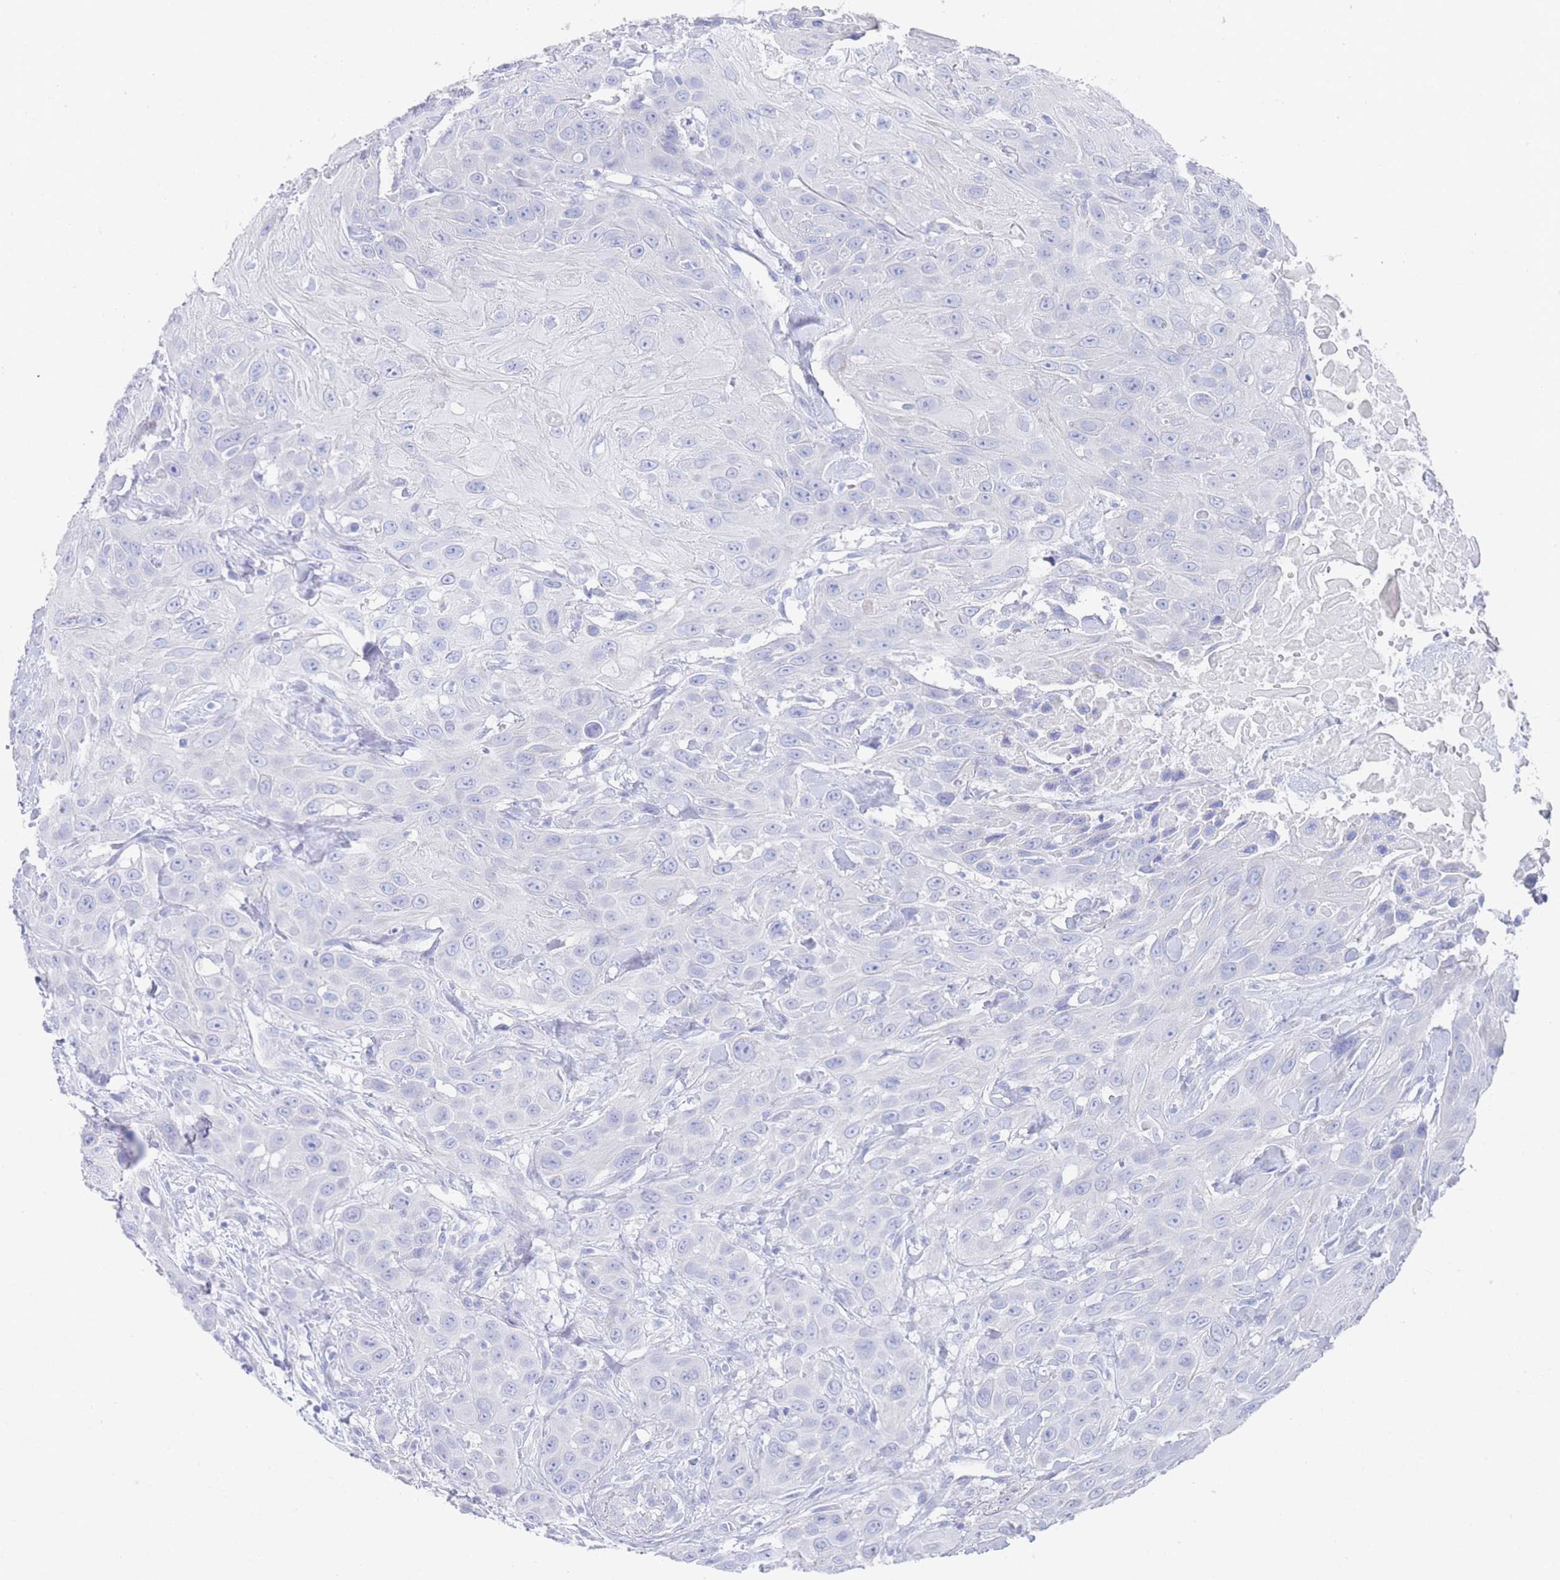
{"staining": {"intensity": "negative", "quantity": "none", "location": "none"}, "tissue": "head and neck cancer", "cell_type": "Tumor cells", "image_type": "cancer", "snomed": [{"axis": "morphology", "description": "Squamous cell carcinoma, NOS"}, {"axis": "topography", "description": "Head-Neck"}], "caption": "This is a photomicrograph of IHC staining of head and neck cancer (squamous cell carcinoma), which shows no staining in tumor cells. (DAB IHC with hematoxylin counter stain).", "gene": "LRRC37A", "patient": {"sex": "male", "age": 81}}